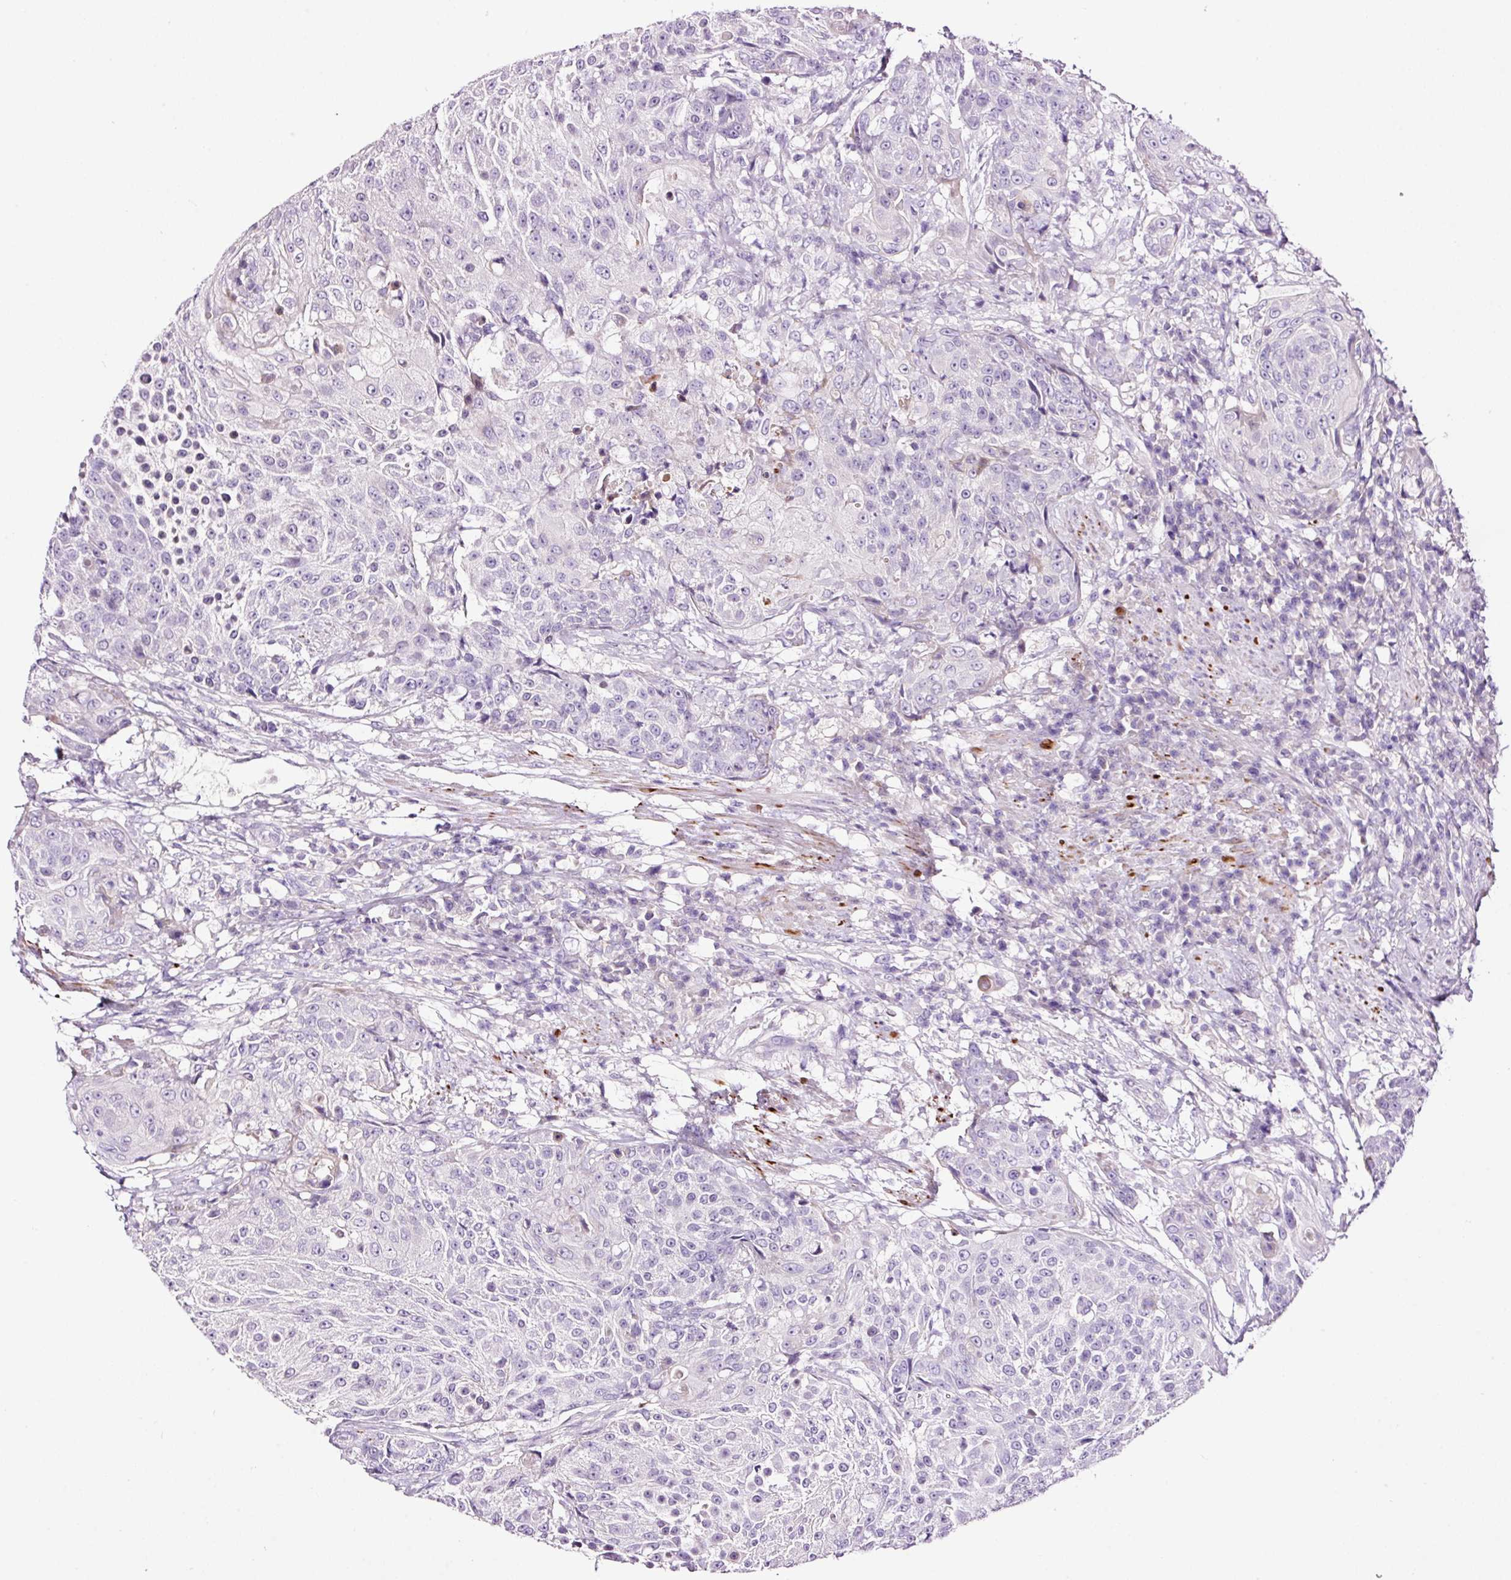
{"staining": {"intensity": "negative", "quantity": "none", "location": "none"}, "tissue": "urothelial cancer", "cell_type": "Tumor cells", "image_type": "cancer", "snomed": [{"axis": "morphology", "description": "Urothelial carcinoma, High grade"}, {"axis": "topography", "description": "Urinary bladder"}], "caption": "Immunohistochemistry (IHC) of human urothelial carcinoma (high-grade) exhibits no positivity in tumor cells.", "gene": "PAM", "patient": {"sex": "female", "age": 63}}